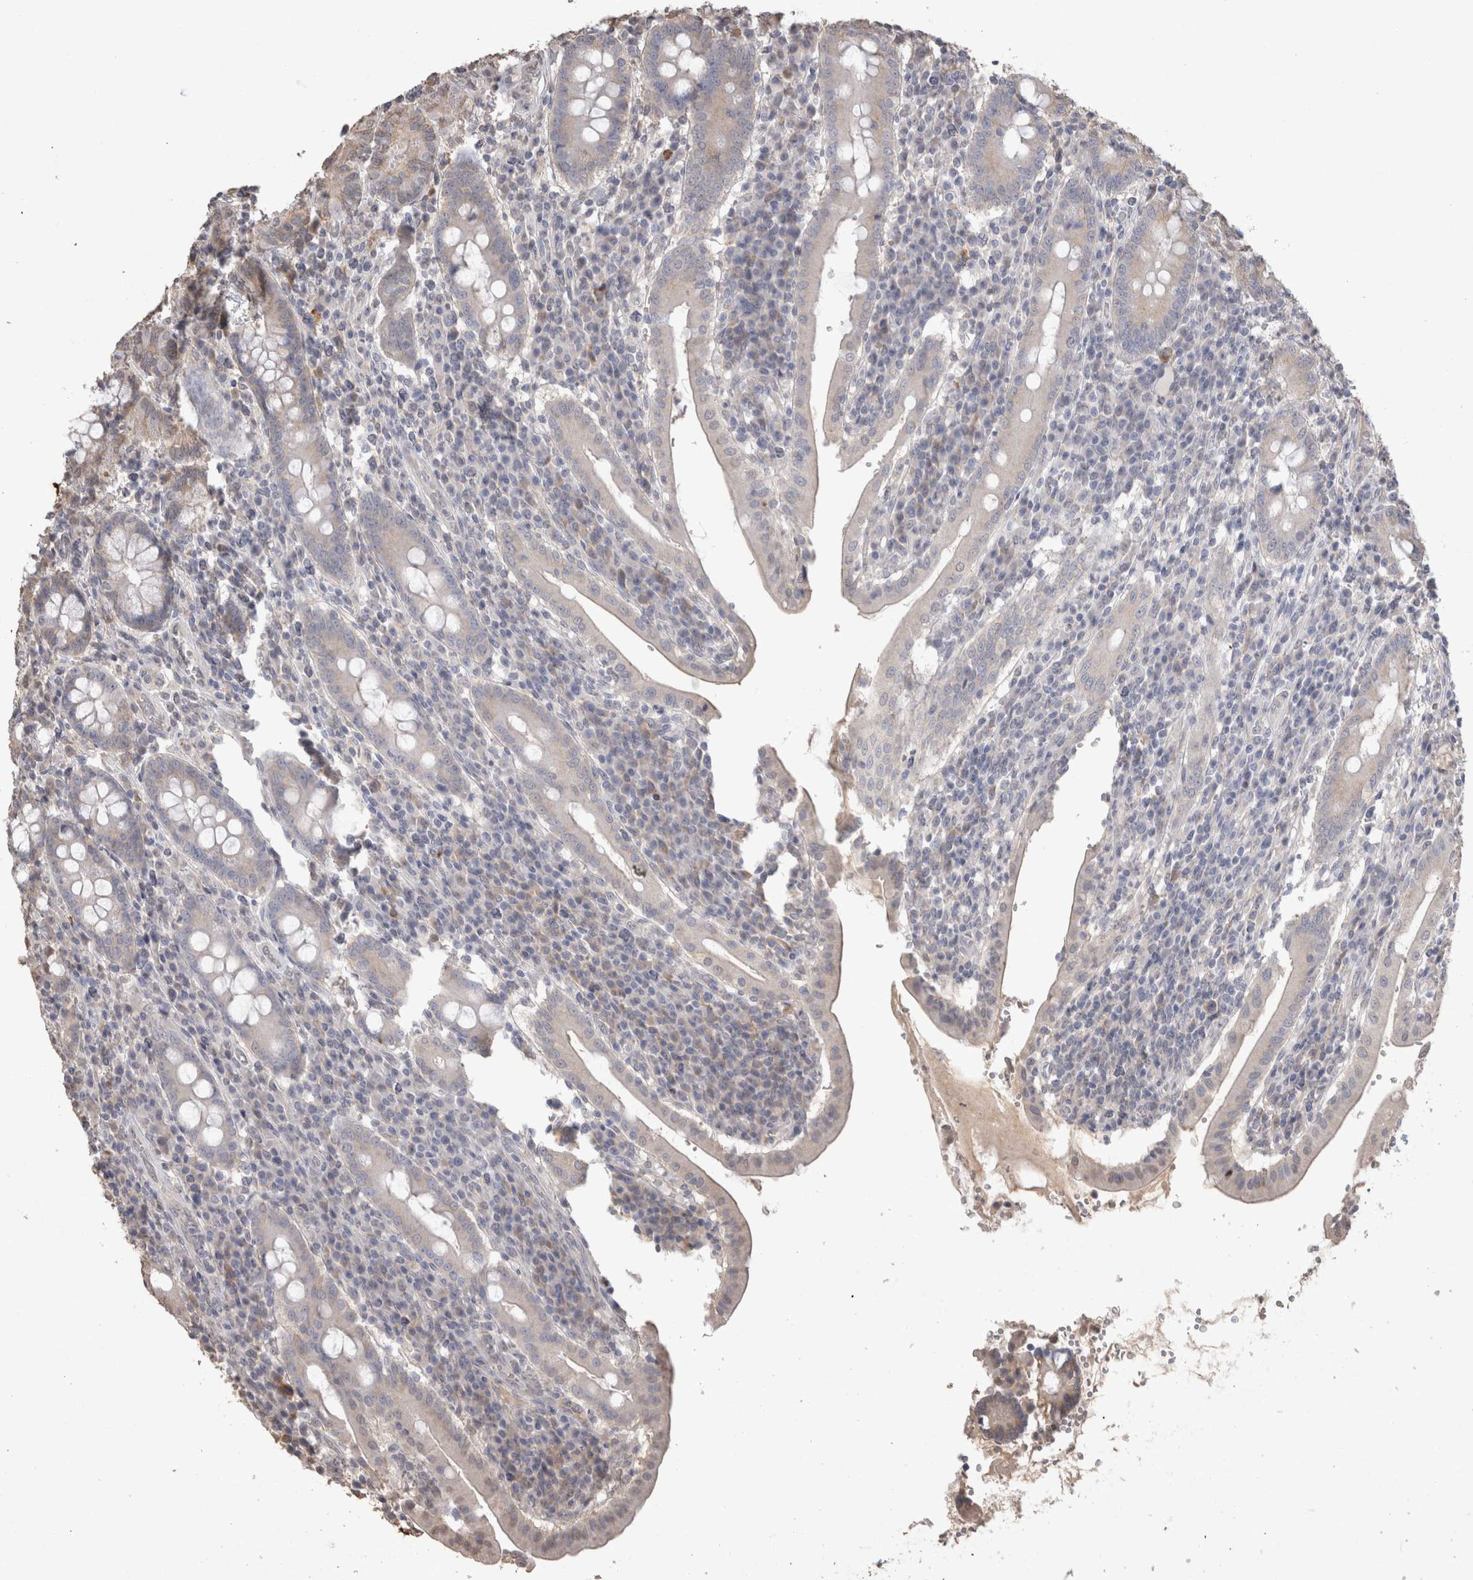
{"staining": {"intensity": "weak", "quantity": "<25%", "location": "cytoplasmic/membranous"}, "tissue": "duodenum", "cell_type": "Glandular cells", "image_type": "normal", "snomed": [{"axis": "morphology", "description": "Normal tissue, NOS"}, {"axis": "morphology", "description": "Adenocarcinoma, NOS"}, {"axis": "topography", "description": "Pancreas"}, {"axis": "topography", "description": "Duodenum"}], "caption": "DAB (3,3'-diaminobenzidine) immunohistochemical staining of benign human duodenum exhibits no significant positivity in glandular cells.", "gene": "NAALADL2", "patient": {"sex": "male", "age": 50}}